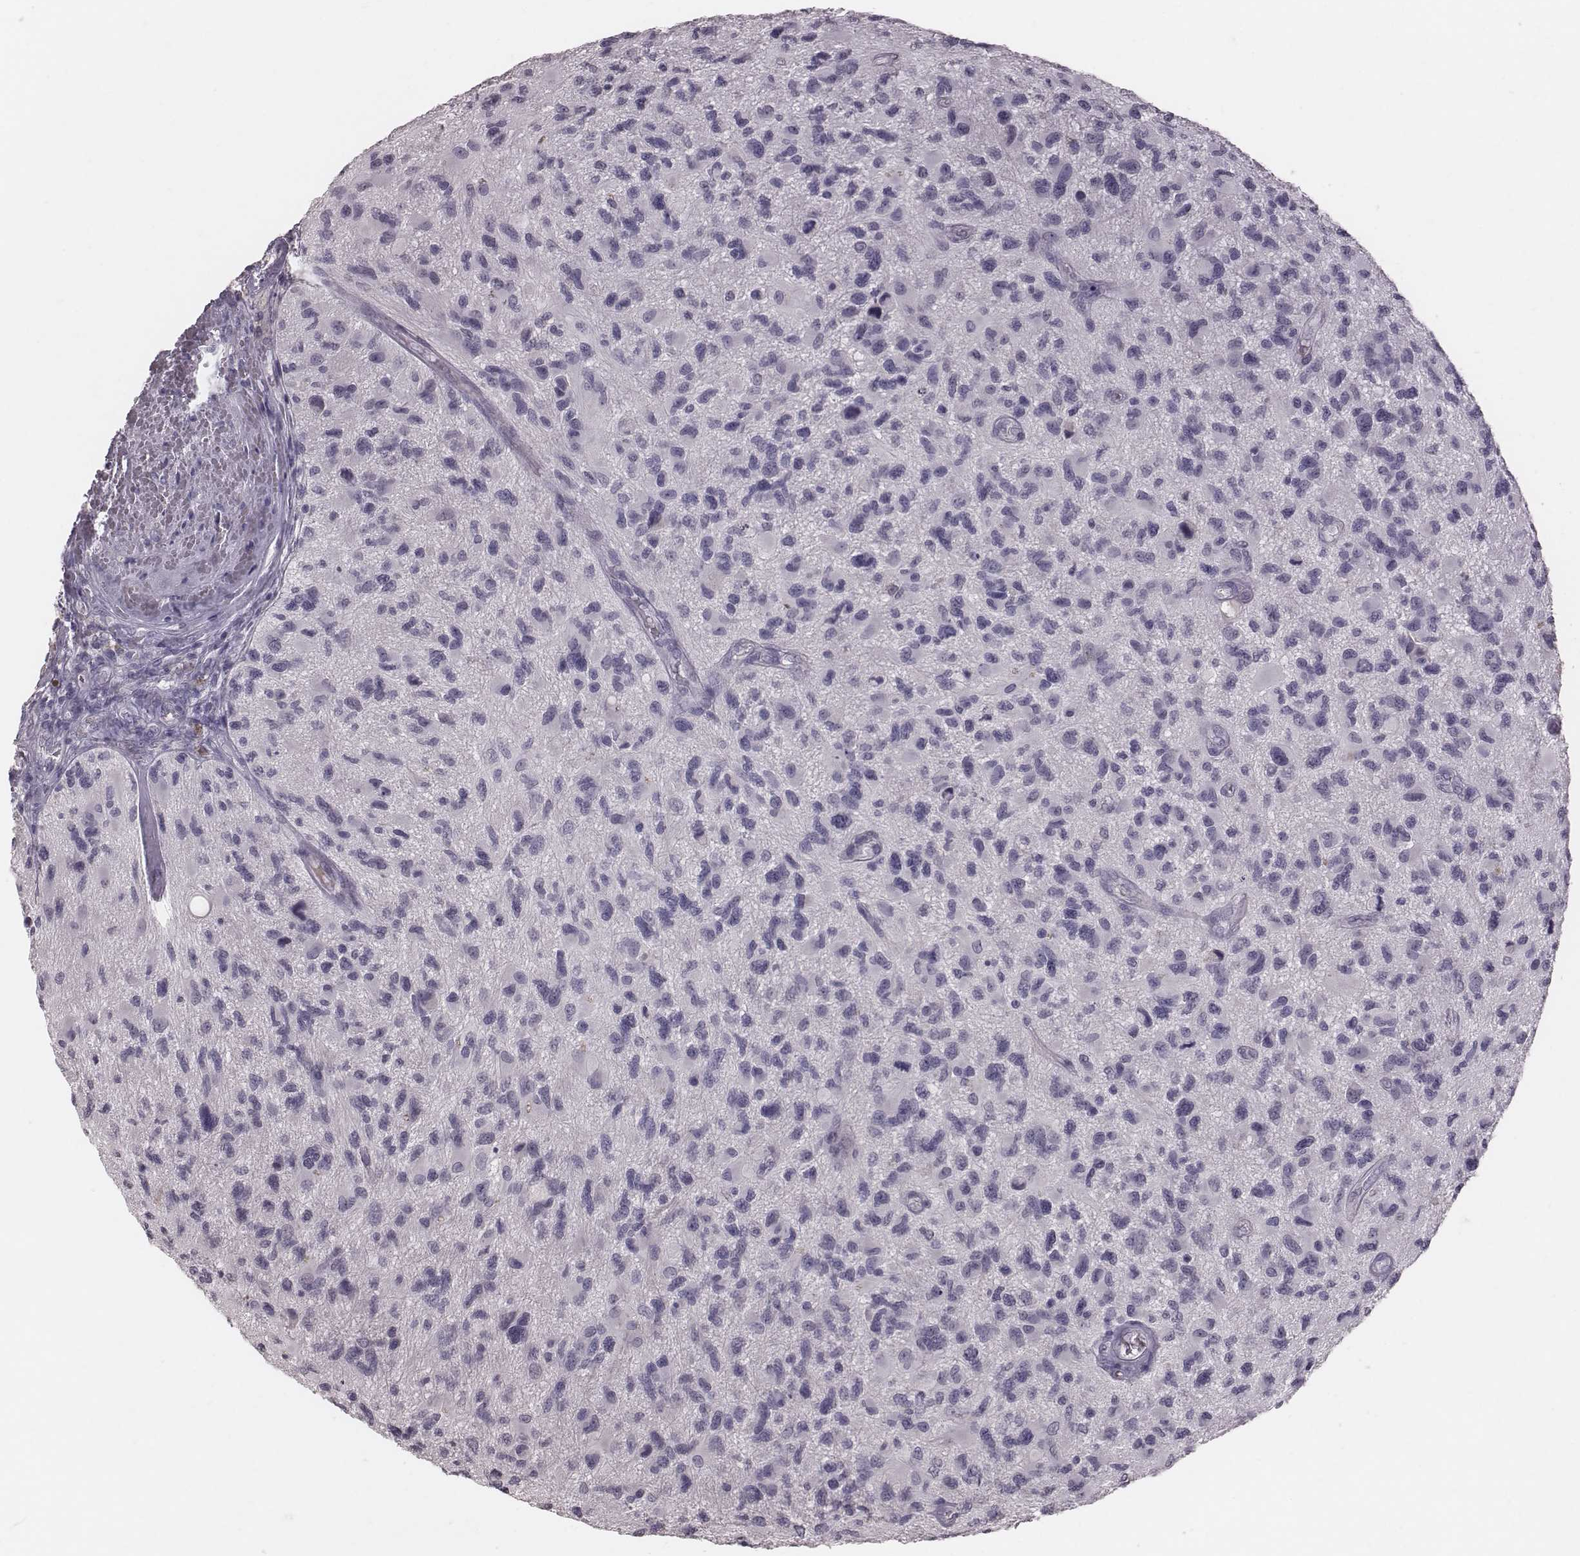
{"staining": {"intensity": "negative", "quantity": "none", "location": "none"}, "tissue": "glioma", "cell_type": "Tumor cells", "image_type": "cancer", "snomed": [{"axis": "morphology", "description": "Glioma, malignant, NOS"}, {"axis": "morphology", "description": "Glioma, malignant, High grade"}, {"axis": "topography", "description": "Brain"}], "caption": "The photomicrograph displays no significant staining in tumor cells of malignant glioma (high-grade). (DAB (3,3'-diaminobenzidine) IHC, high magnification).", "gene": "CFTR", "patient": {"sex": "female", "age": 71}}